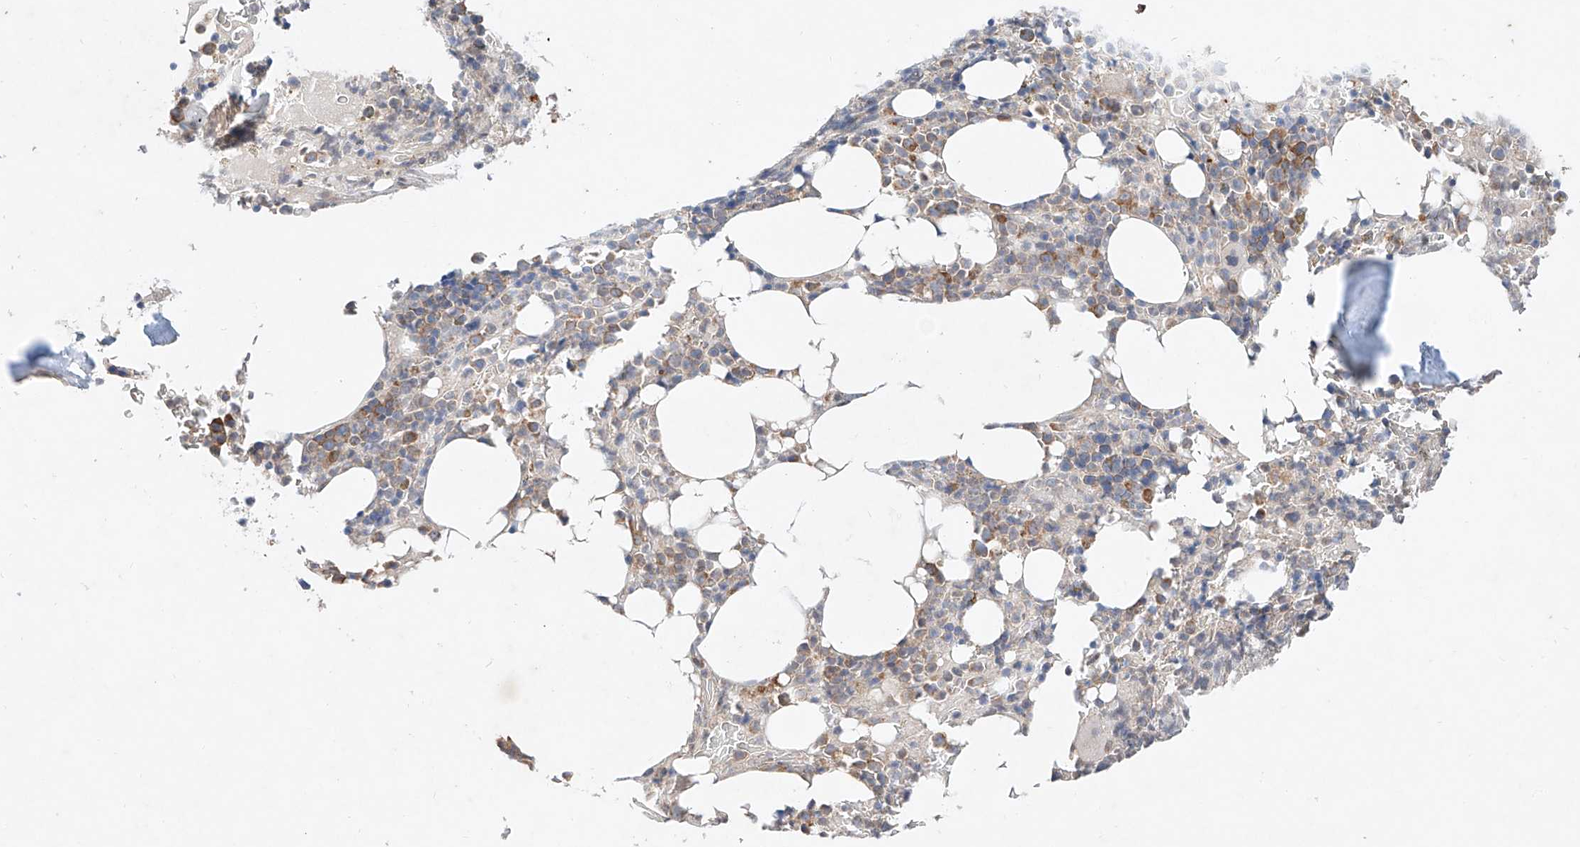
{"staining": {"intensity": "moderate", "quantity": "<25%", "location": "cytoplasmic/membranous"}, "tissue": "bone marrow", "cell_type": "Hematopoietic cells", "image_type": "normal", "snomed": [{"axis": "morphology", "description": "Normal tissue, NOS"}, {"axis": "topography", "description": "Bone marrow"}], "caption": "DAB (3,3'-diaminobenzidine) immunohistochemical staining of normal human bone marrow displays moderate cytoplasmic/membranous protein staining in about <25% of hematopoietic cells.", "gene": "FASTK", "patient": {"sex": "male", "age": 58}}